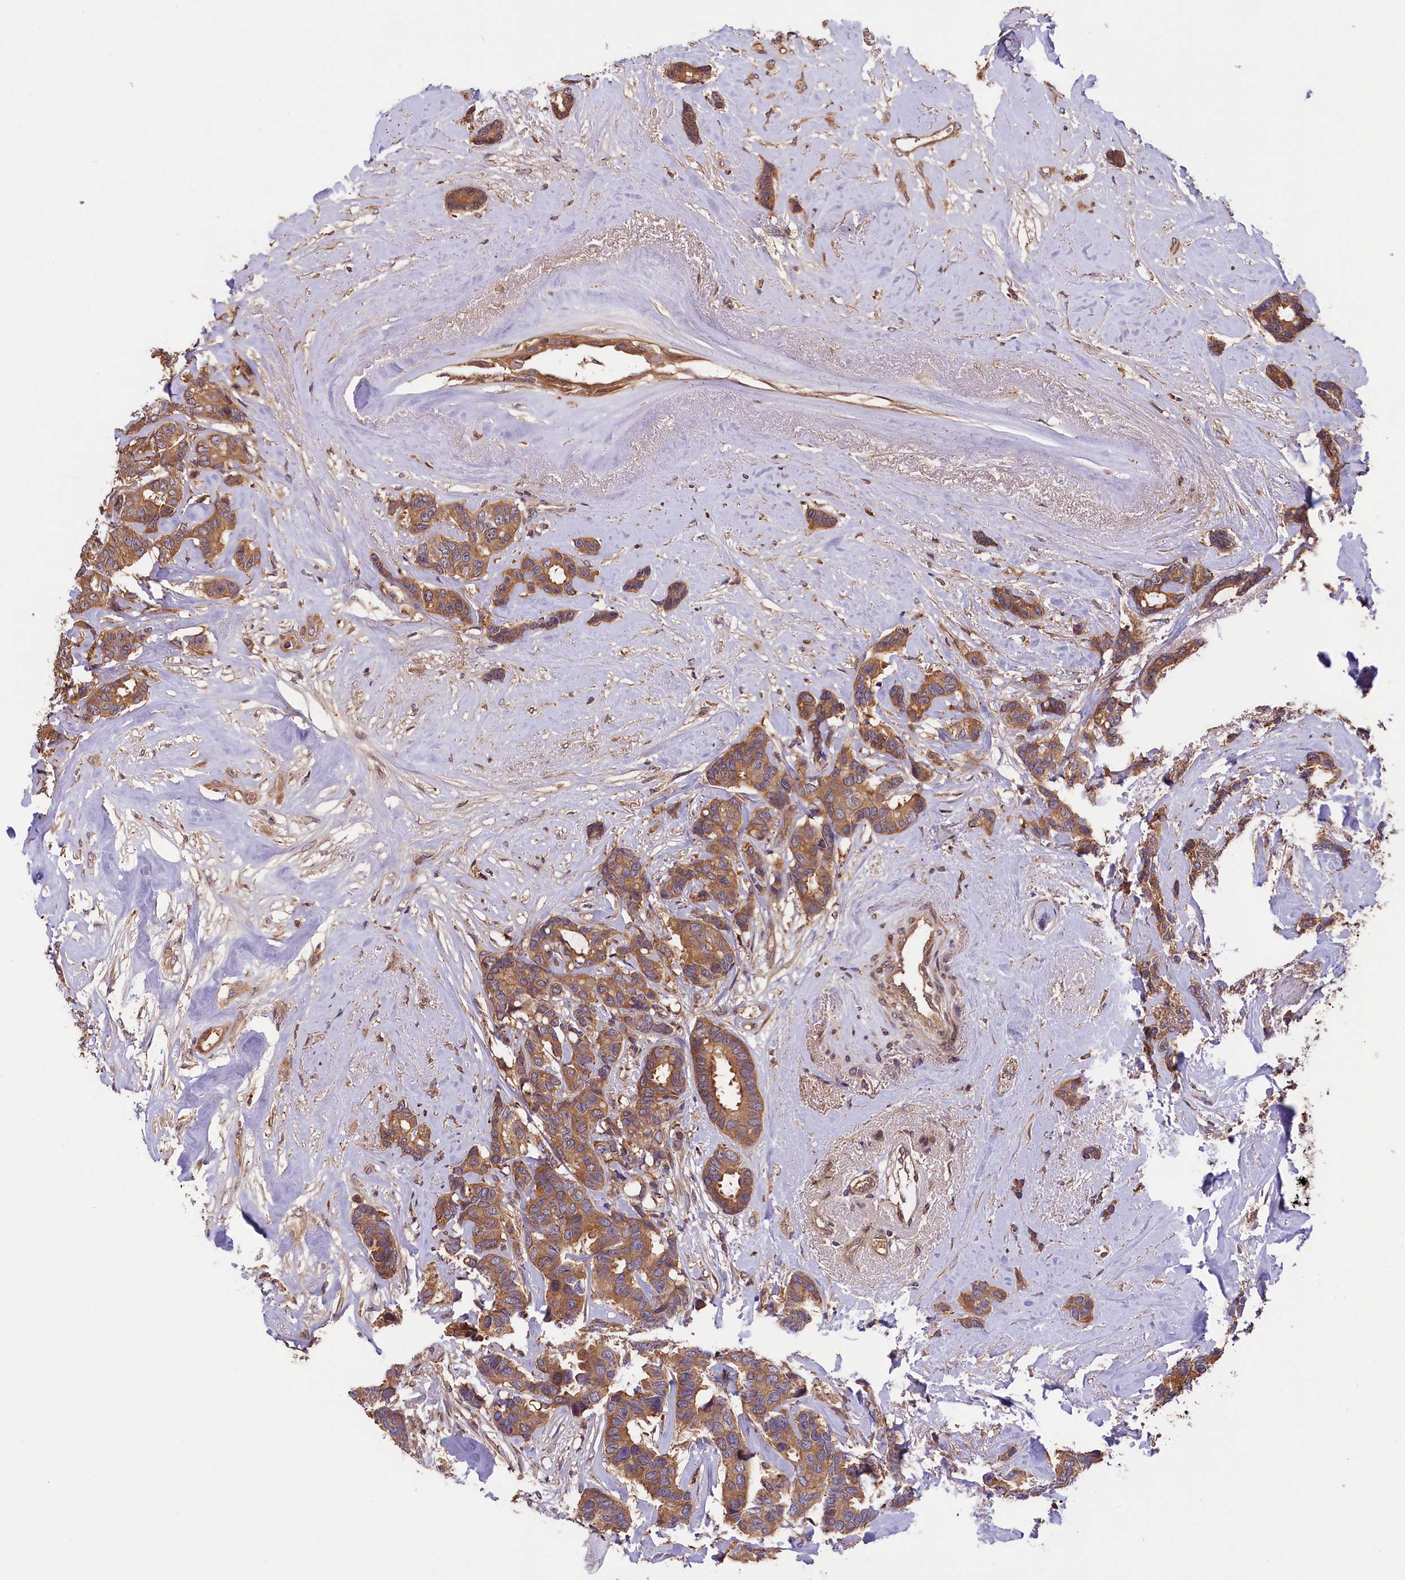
{"staining": {"intensity": "moderate", "quantity": ">75%", "location": "cytoplasmic/membranous"}, "tissue": "breast cancer", "cell_type": "Tumor cells", "image_type": "cancer", "snomed": [{"axis": "morphology", "description": "Duct carcinoma"}, {"axis": "topography", "description": "Breast"}], "caption": "Breast intraductal carcinoma stained with a protein marker demonstrates moderate staining in tumor cells.", "gene": "SETD6", "patient": {"sex": "female", "age": 87}}